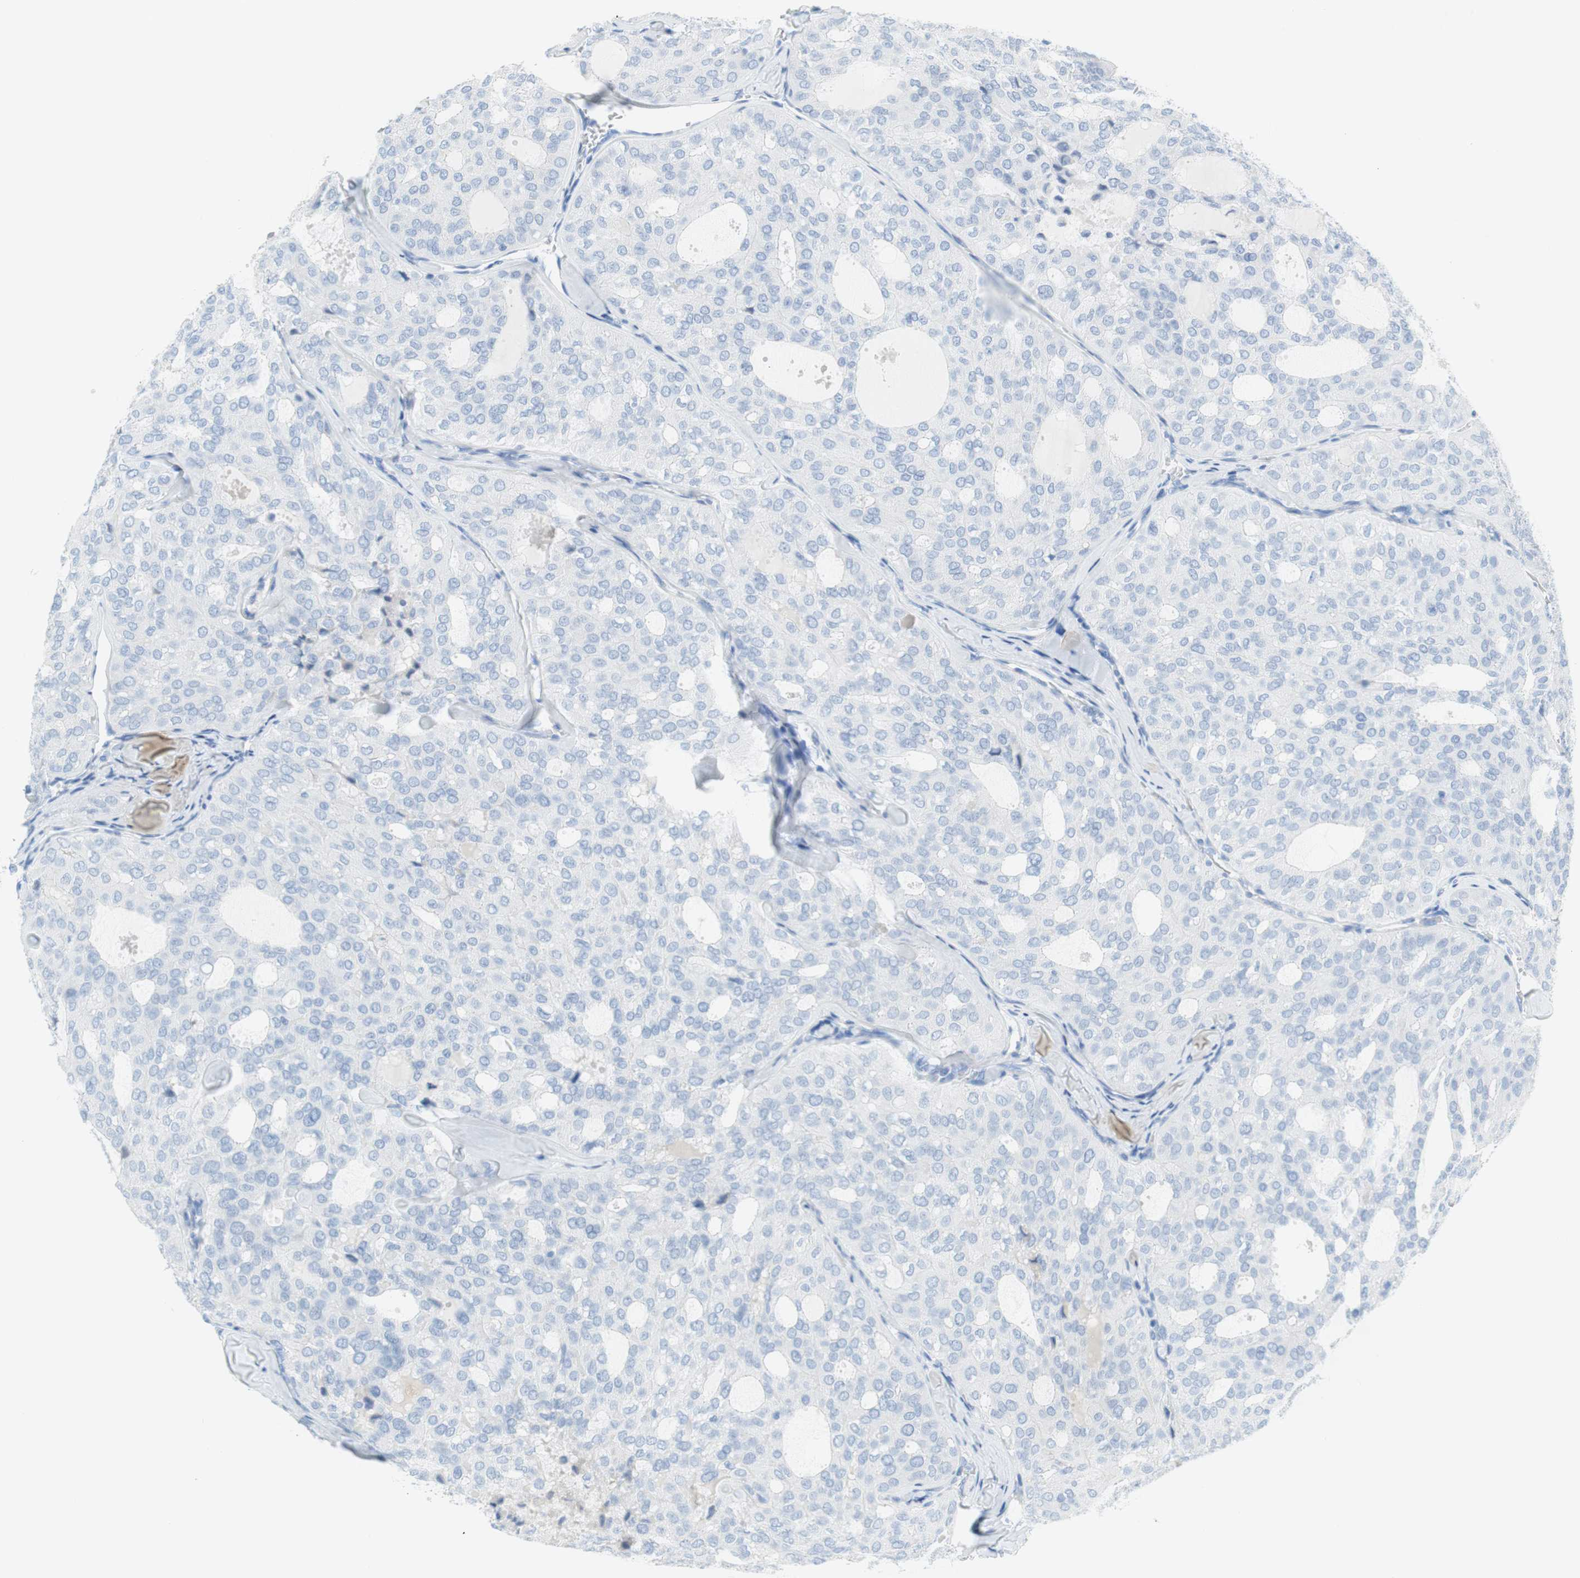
{"staining": {"intensity": "negative", "quantity": "none", "location": "none"}, "tissue": "thyroid cancer", "cell_type": "Tumor cells", "image_type": "cancer", "snomed": [{"axis": "morphology", "description": "Follicular adenoma carcinoma, NOS"}, {"axis": "topography", "description": "Thyroid gland"}], "caption": "Thyroid cancer was stained to show a protein in brown. There is no significant positivity in tumor cells.", "gene": "MYH1", "patient": {"sex": "male", "age": 75}}